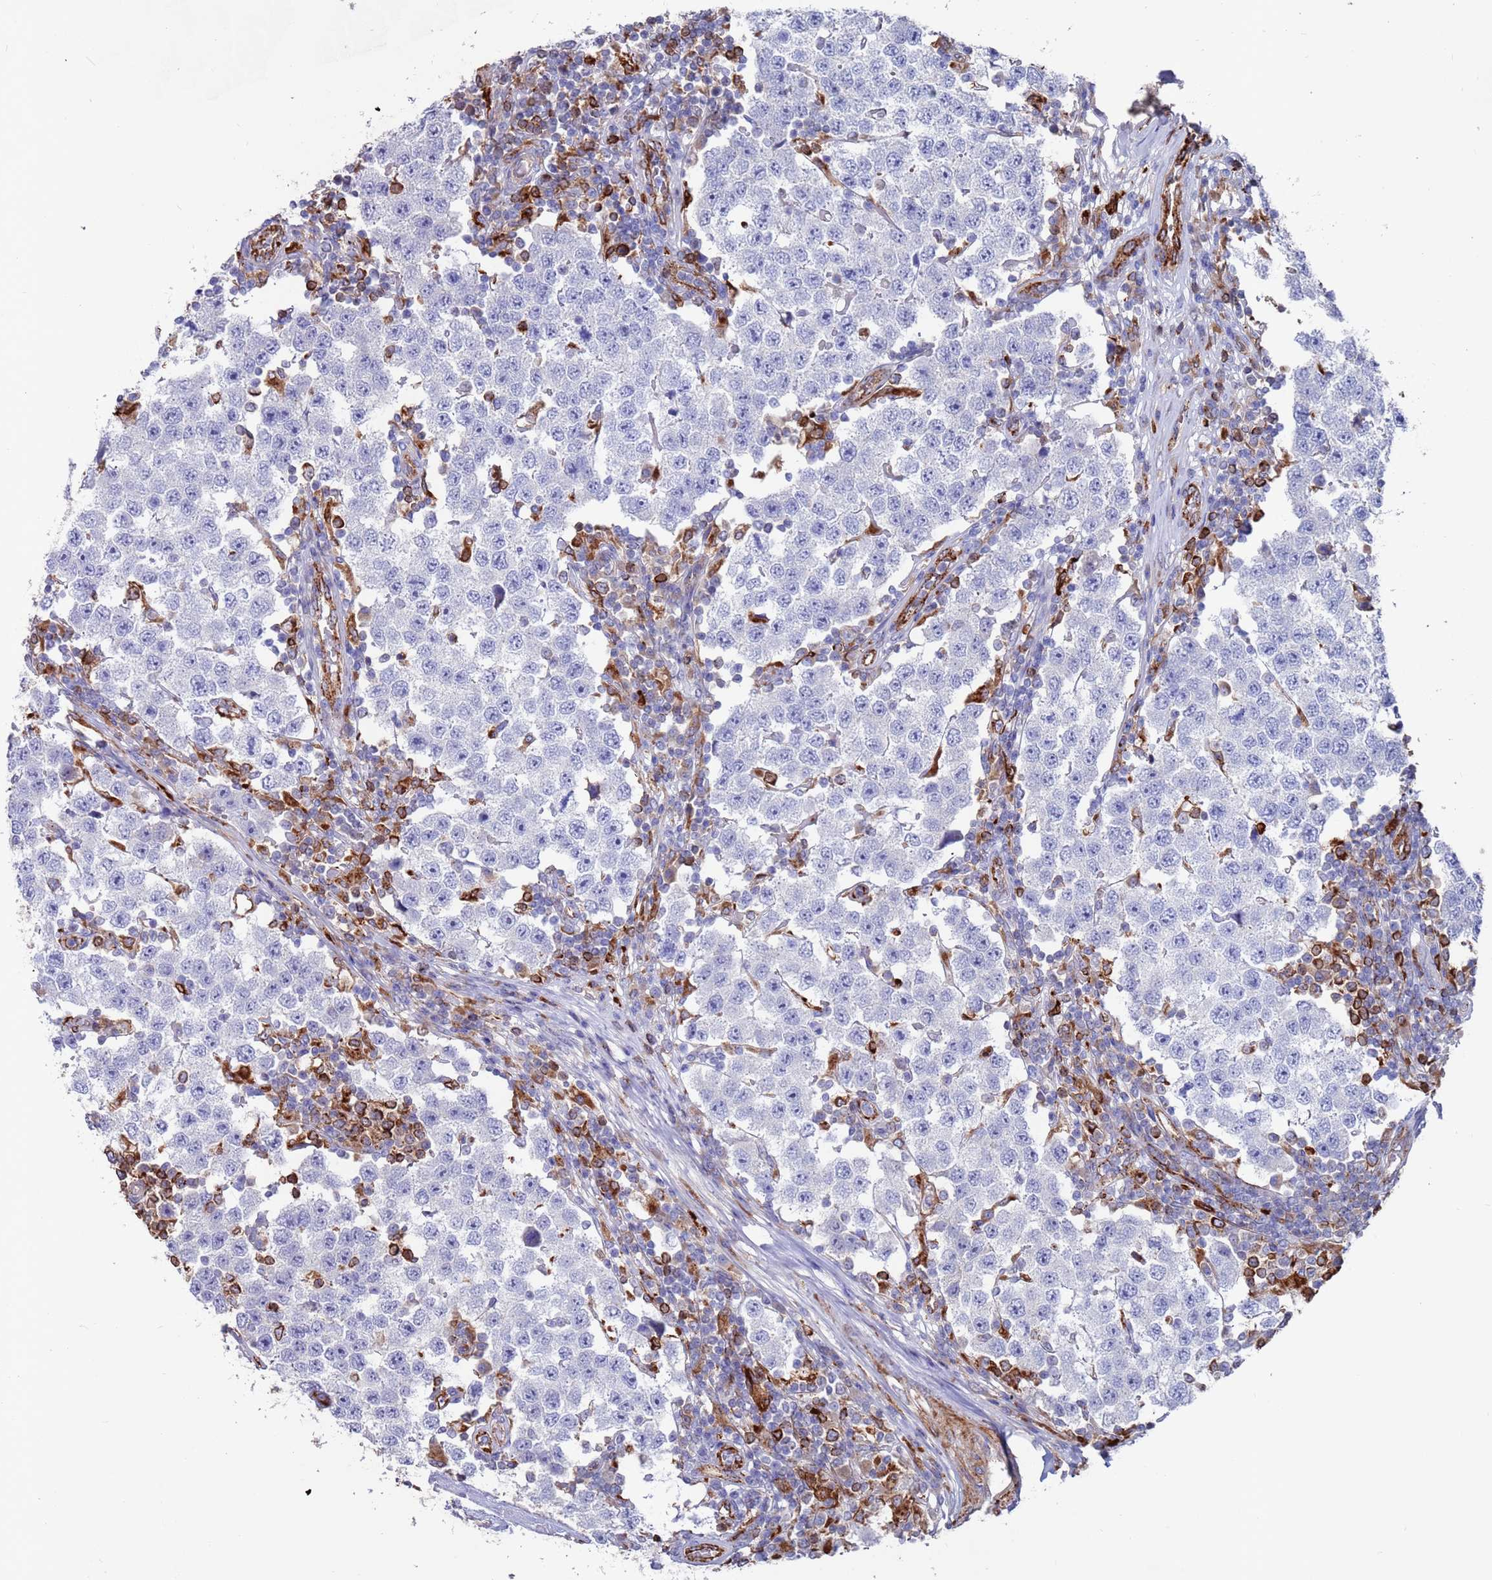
{"staining": {"intensity": "negative", "quantity": "none", "location": "none"}, "tissue": "testis cancer", "cell_type": "Tumor cells", "image_type": "cancer", "snomed": [{"axis": "morphology", "description": "Seminoma, NOS"}, {"axis": "topography", "description": "Testis"}], "caption": "Testis seminoma stained for a protein using immunohistochemistry shows no expression tumor cells.", "gene": "GREB1L", "patient": {"sex": "male", "age": 34}}